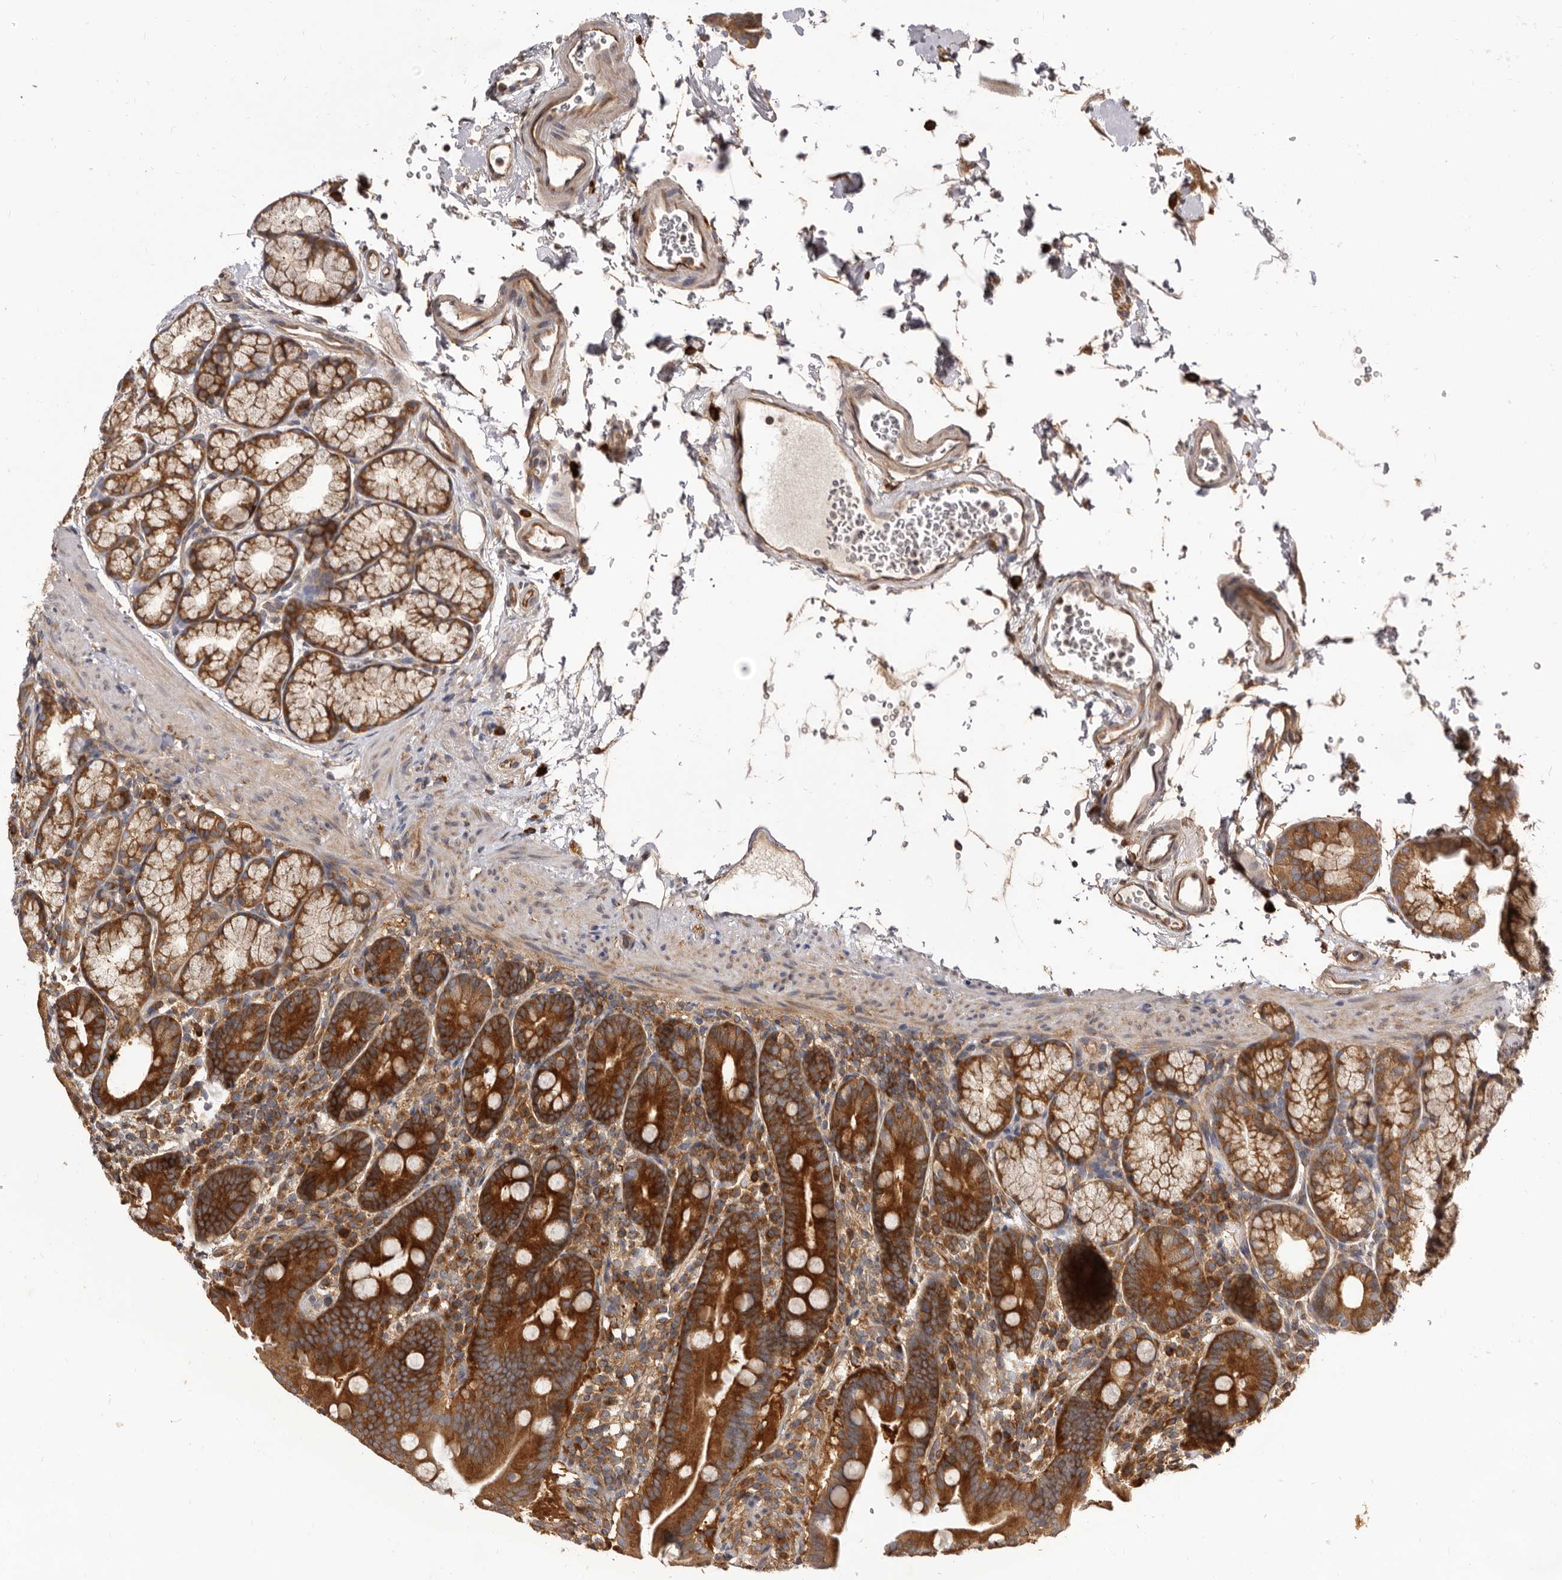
{"staining": {"intensity": "strong", "quantity": ">75%", "location": "cytoplasmic/membranous"}, "tissue": "duodenum", "cell_type": "Glandular cells", "image_type": "normal", "snomed": [{"axis": "morphology", "description": "Normal tissue, NOS"}, {"axis": "topography", "description": "Duodenum"}], "caption": "Benign duodenum demonstrates strong cytoplasmic/membranous positivity in approximately >75% of glandular cells, visualized by immunohistochemistry.", "gene": "ADAMTS20", "patient": {"sex": "male", "age": 54}}